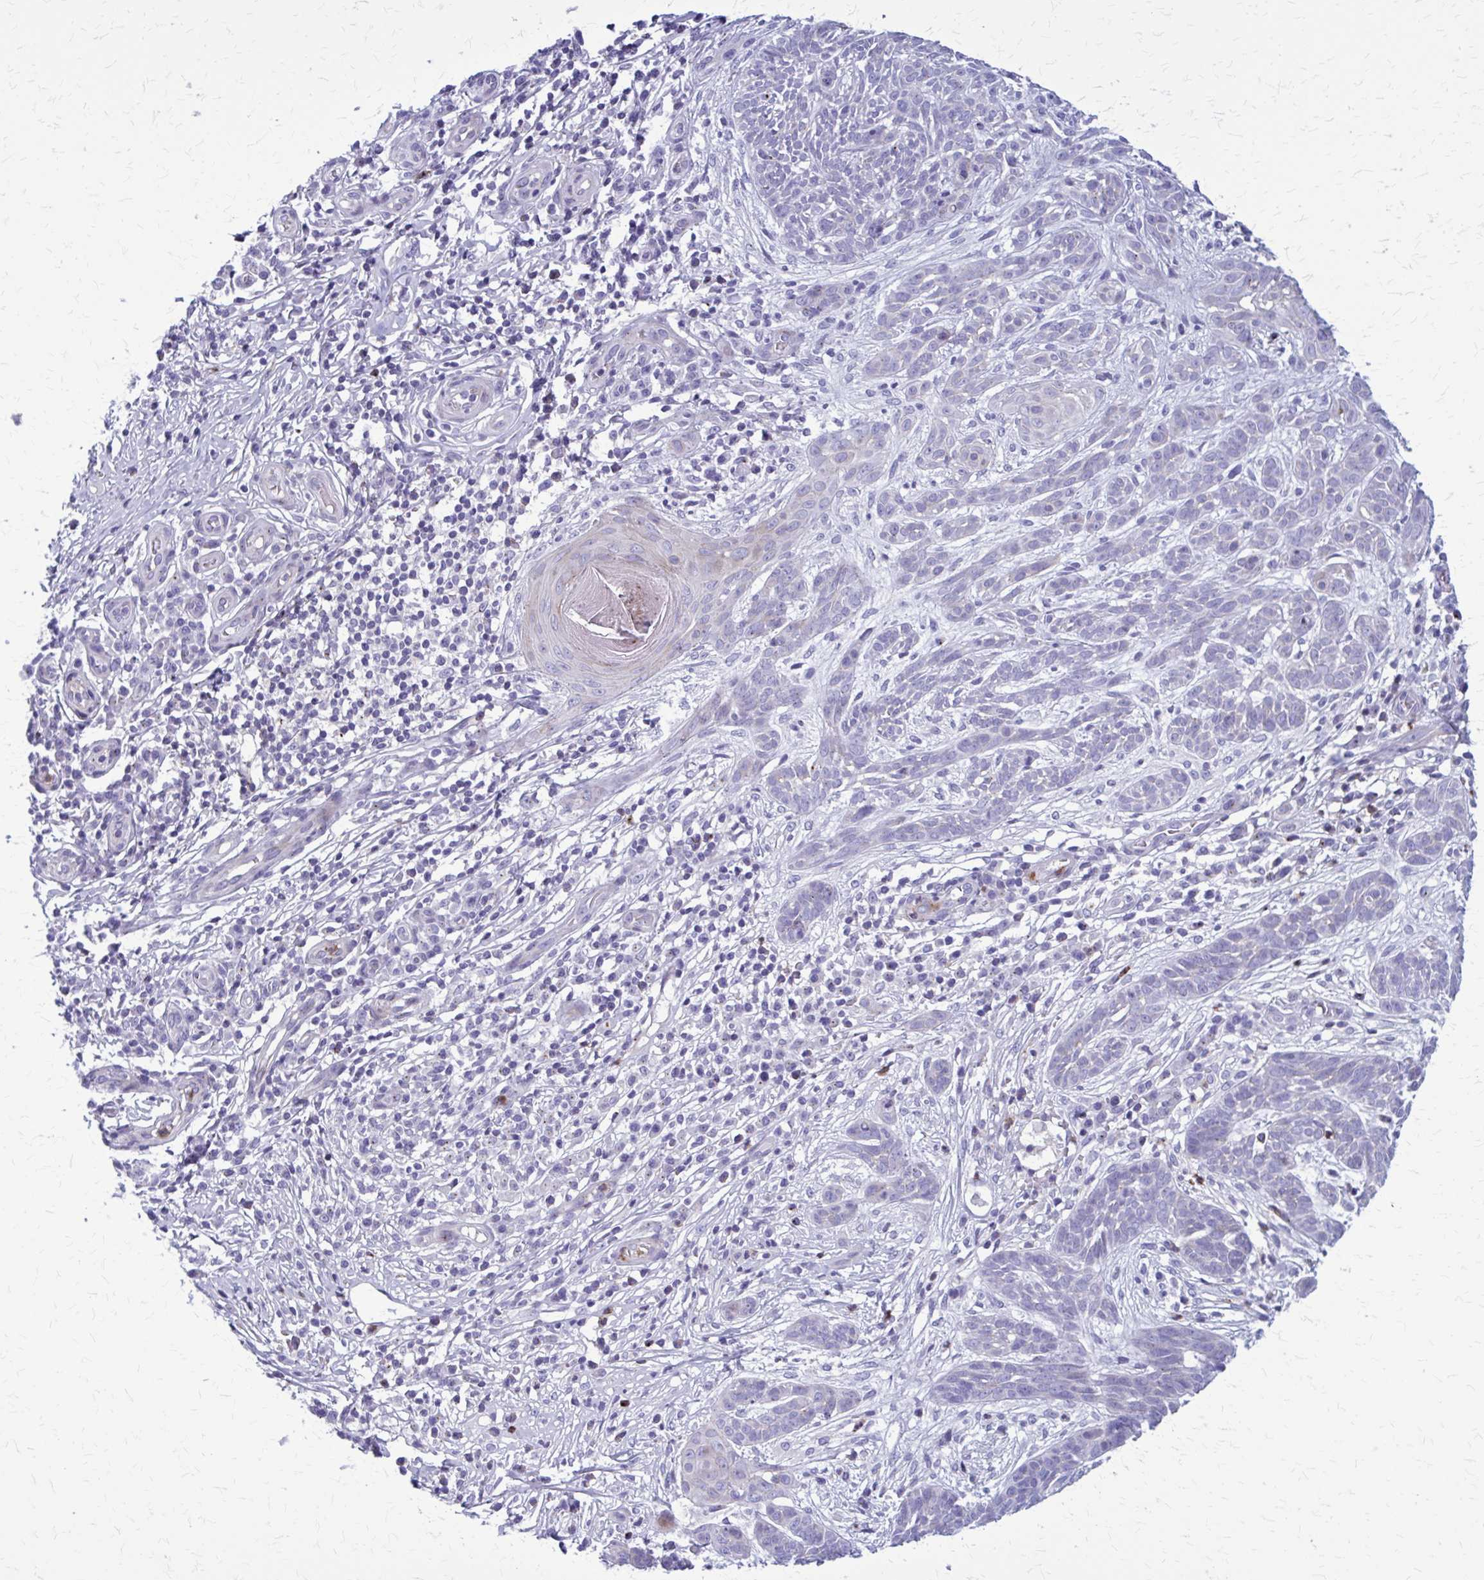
{"staining": {"intensity": "negative", "quantity": "none", "location": "none"}, "tissue": "skin cancer", "cell_type": "Tumor cells", "image_type": "cancer", "snomed": [{"axis": "morphology", "description": "Basal cell carcinoma"}, {"axis": "topography", "description": "Skin"}, {"axis": "topography", "description": "Skin, foot"}], "caption": "Tumor cells are negative for protein expression in human basal cell carcinoma (skin).", "gene": "PEDS1", "patient": {"sex": "female", "age": 86}}